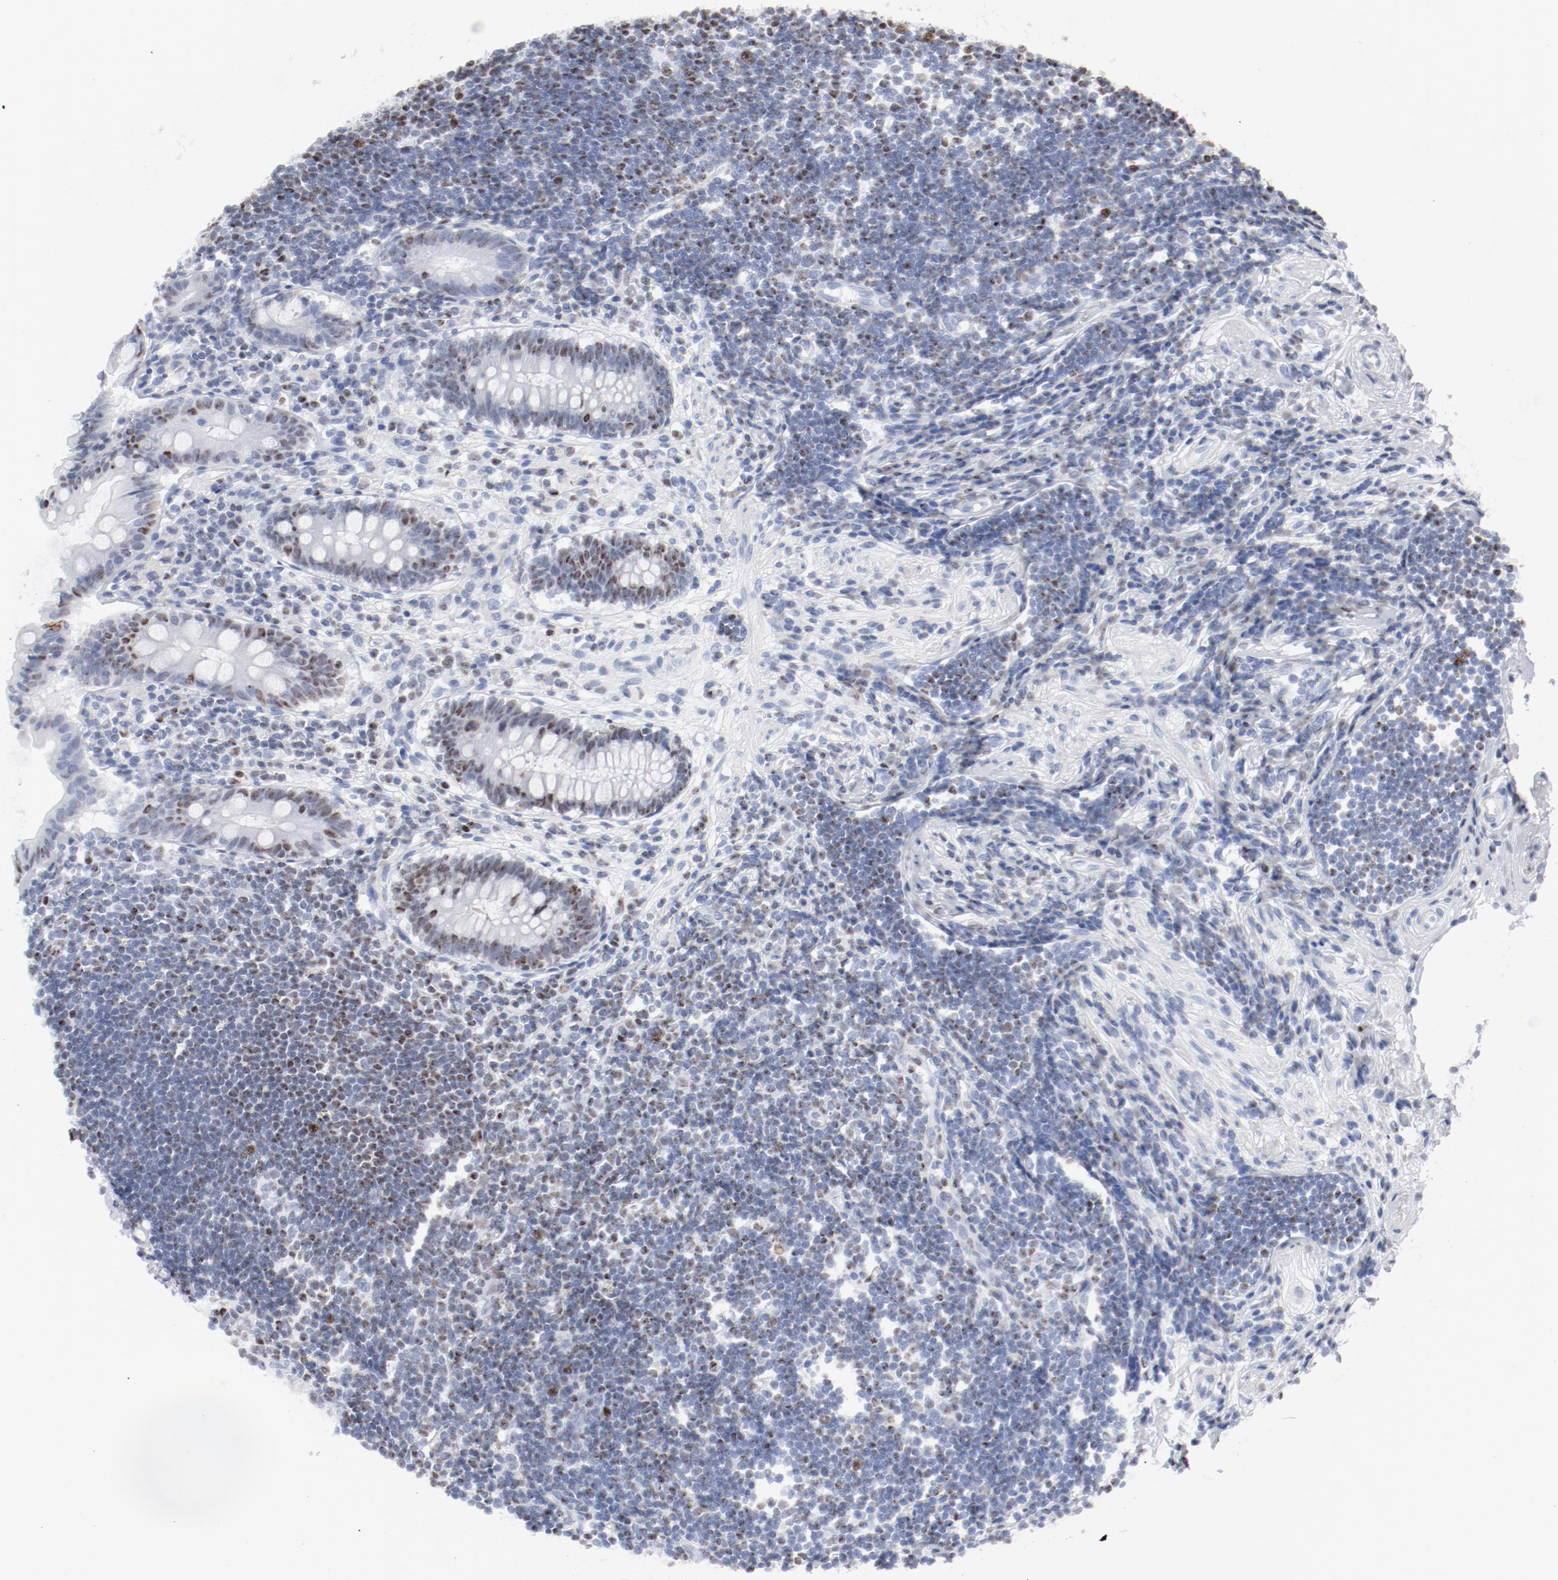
{"staining": {"intensity": "moderate", "quantity": ">75%", "location": "nuclear"}, "tissue": "appendix", "cell_type": "Glandular cells", "image_type": "normal", "snomed": [{"axis": "morphology", "description": "Normal tissue, NOS"}, {"axis": "topography", "description": "Appendix"}], "caption": "Moderate nuclear staining is appreciated in approximately >75% of glandular cells in normal appendix. The protein is shown in brown color, while the nuclei are stained blue.", "gene": "SMARCC2", "patient": {"sex": "female", "age": 50}}